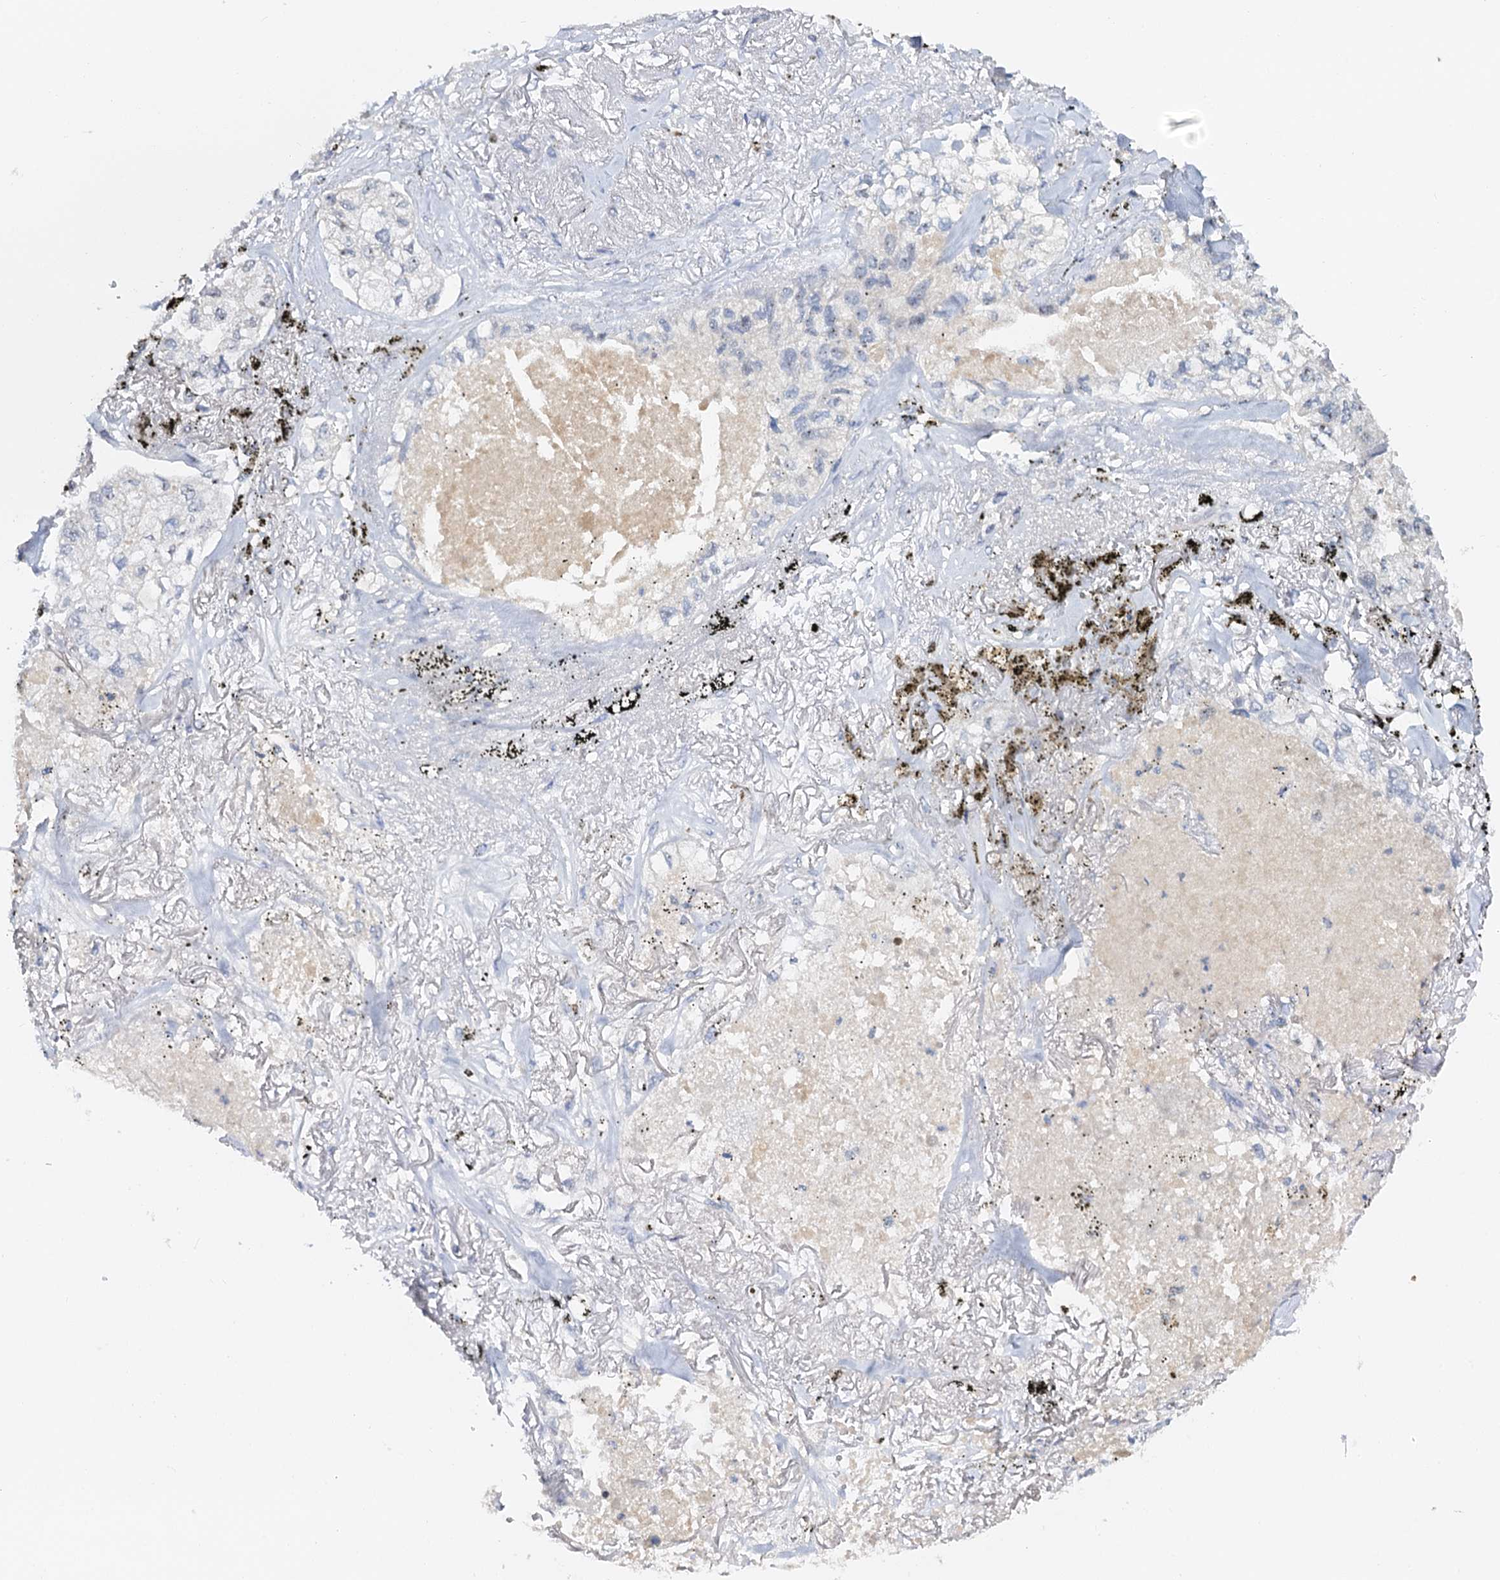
{"staining": {"intensity": "negative", "quantity": "none", "location": "none"}, "tissue": "lung cancer", "cell_type": "Tumor cells", "image_type": "cancer", "snomed": [{"axis": "morphology", "description": "Adenocarcinoma, NOS"}, {"axis": "topography", "description": "Lung"}], "caption": "The immunohistochemistry (IHC) photomicrograph has no significant expression in tumor cells of lung adenocarcinoma tissue.", "gene": "NOP2", "patient": {"sex": "male", "age": 65}}